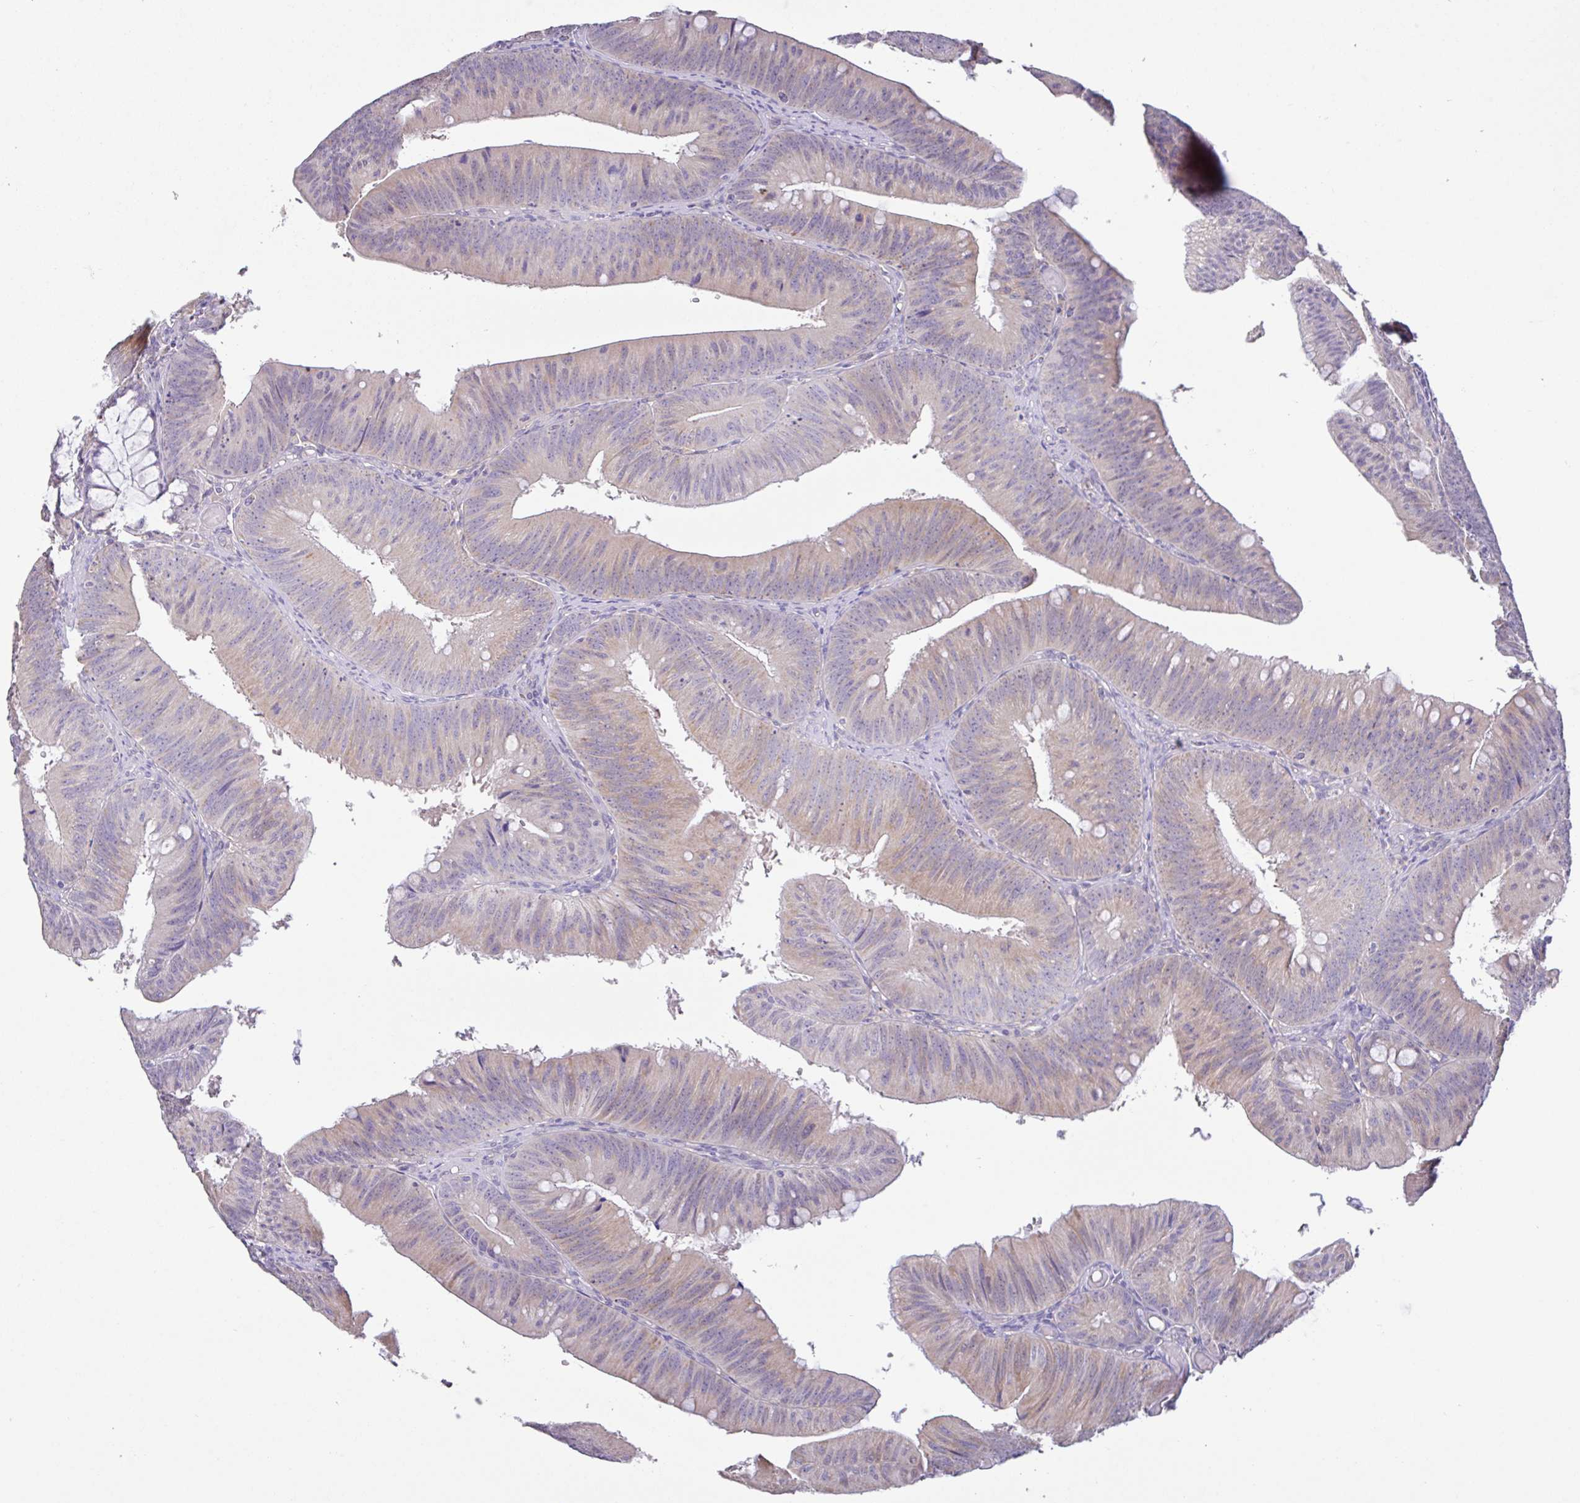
{"staining": {"intensity": "weak", "quantity": "25%-75%", "location": "cytoplasmic/membranous"}, "tissue": "colorectal cancer", "cell_type": "Tumor cells", "image_type": "cancer", "snomed": [{"axis": "morphology", "description": "Adenocarcinoma, NOS"}, {"axis": "topography", "description": "Colon"}], "caption": "Protein expression analysis of colorectal cancer demonstrates weak cytoplasmic/membranous expression in approximately 25%-75% of tumor cells.", "gene": "PLCD4", "patient": {"sex": "male", "age": 84}}